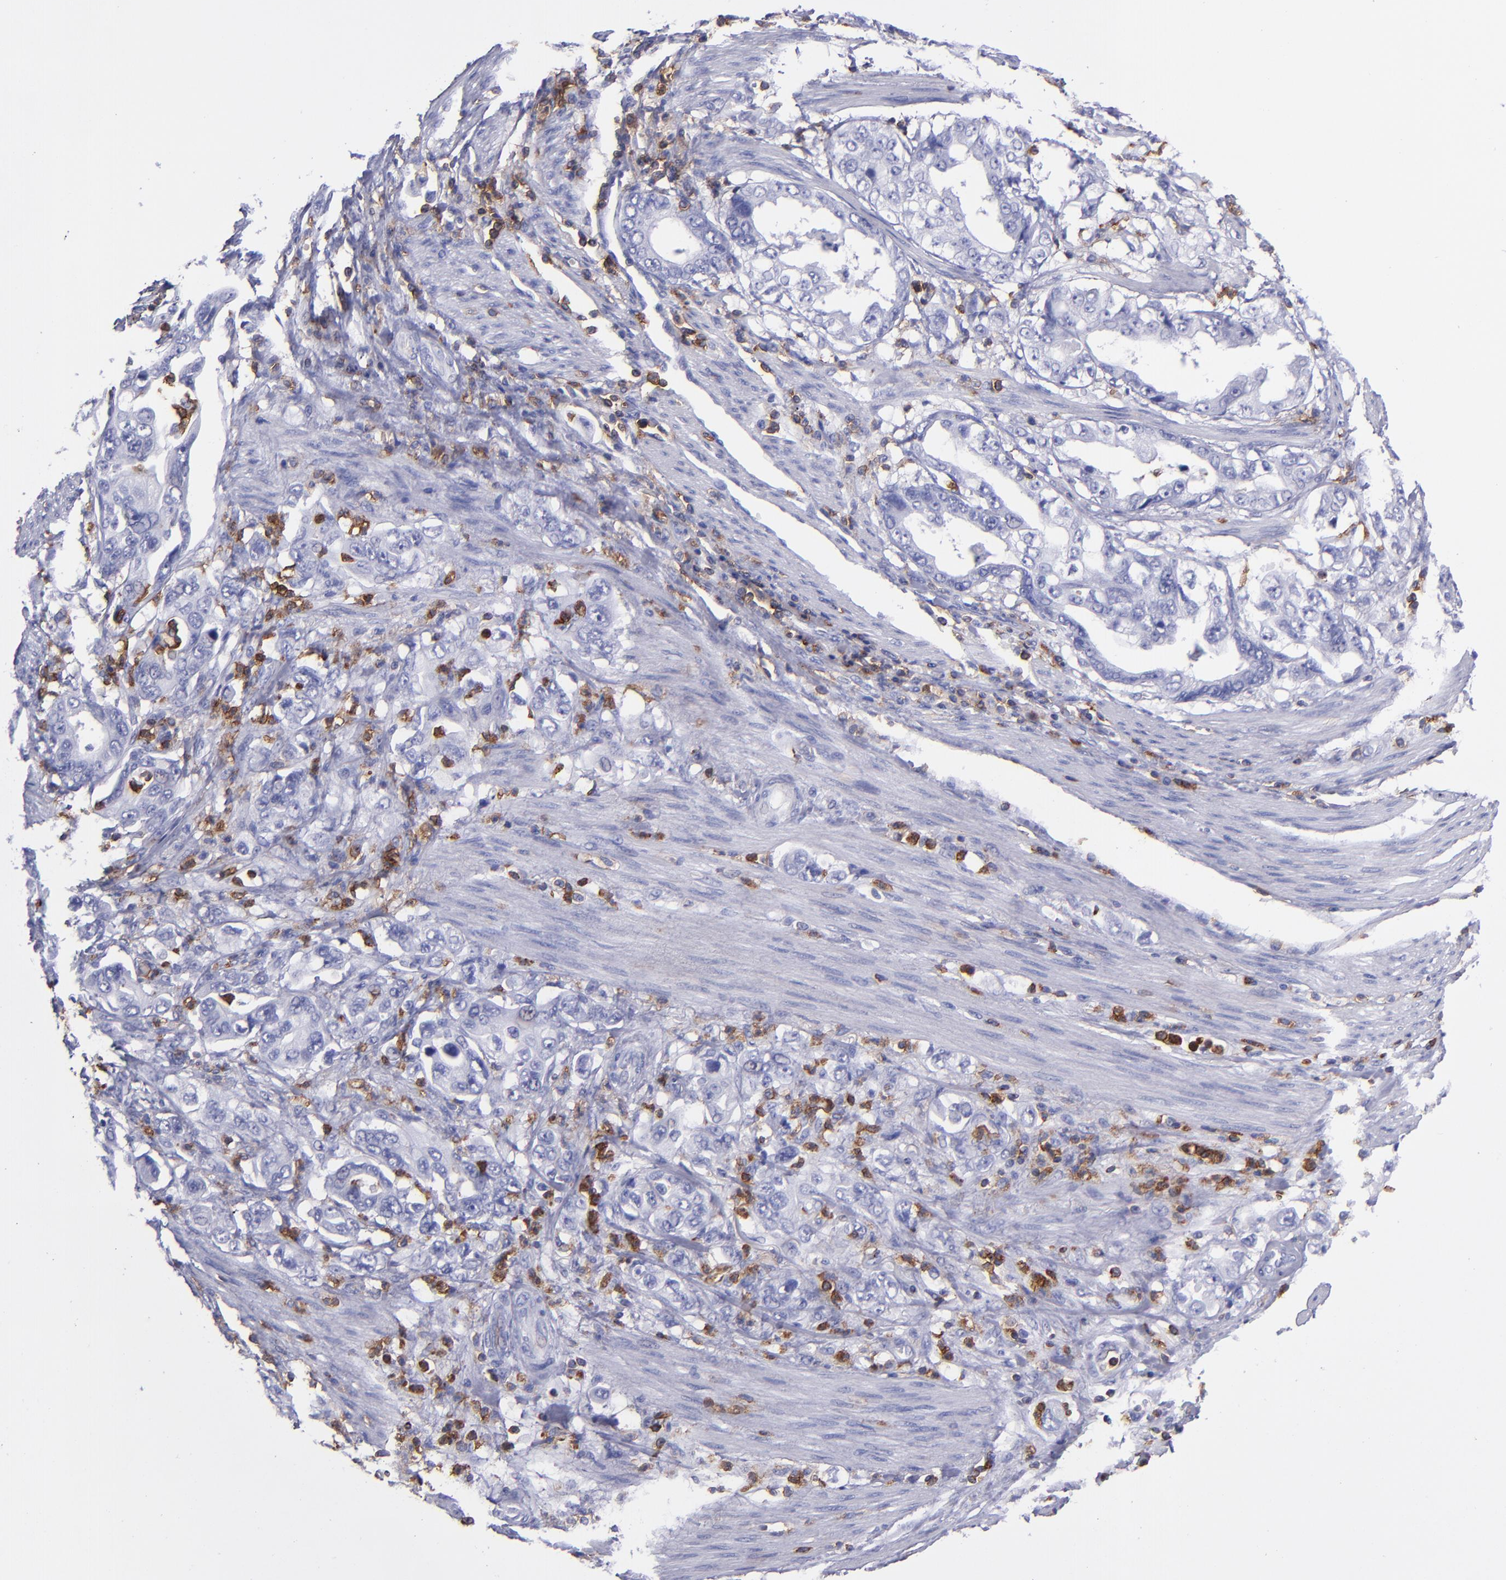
{"staining": {"intensity": "negative", "quantity": "none", "location": "none"}, "tissue": "stomach cancer", "cell_type": "Tumor cells", "image_type": "cancer", "snomed": [{"axis": "morphology", "description": "Adenocarcinoma, NOS"}, {"axis": "topography", "description": "Pancreas"}, {"axis": "topography", "description": "Stomach, upper"}], "caption": "Stomach cancer was stained to show a protein in brown. There is no significant positivity in tumor cells.", "gene": "ICAM3", "patient": {"sex": "male", "age": 77}}